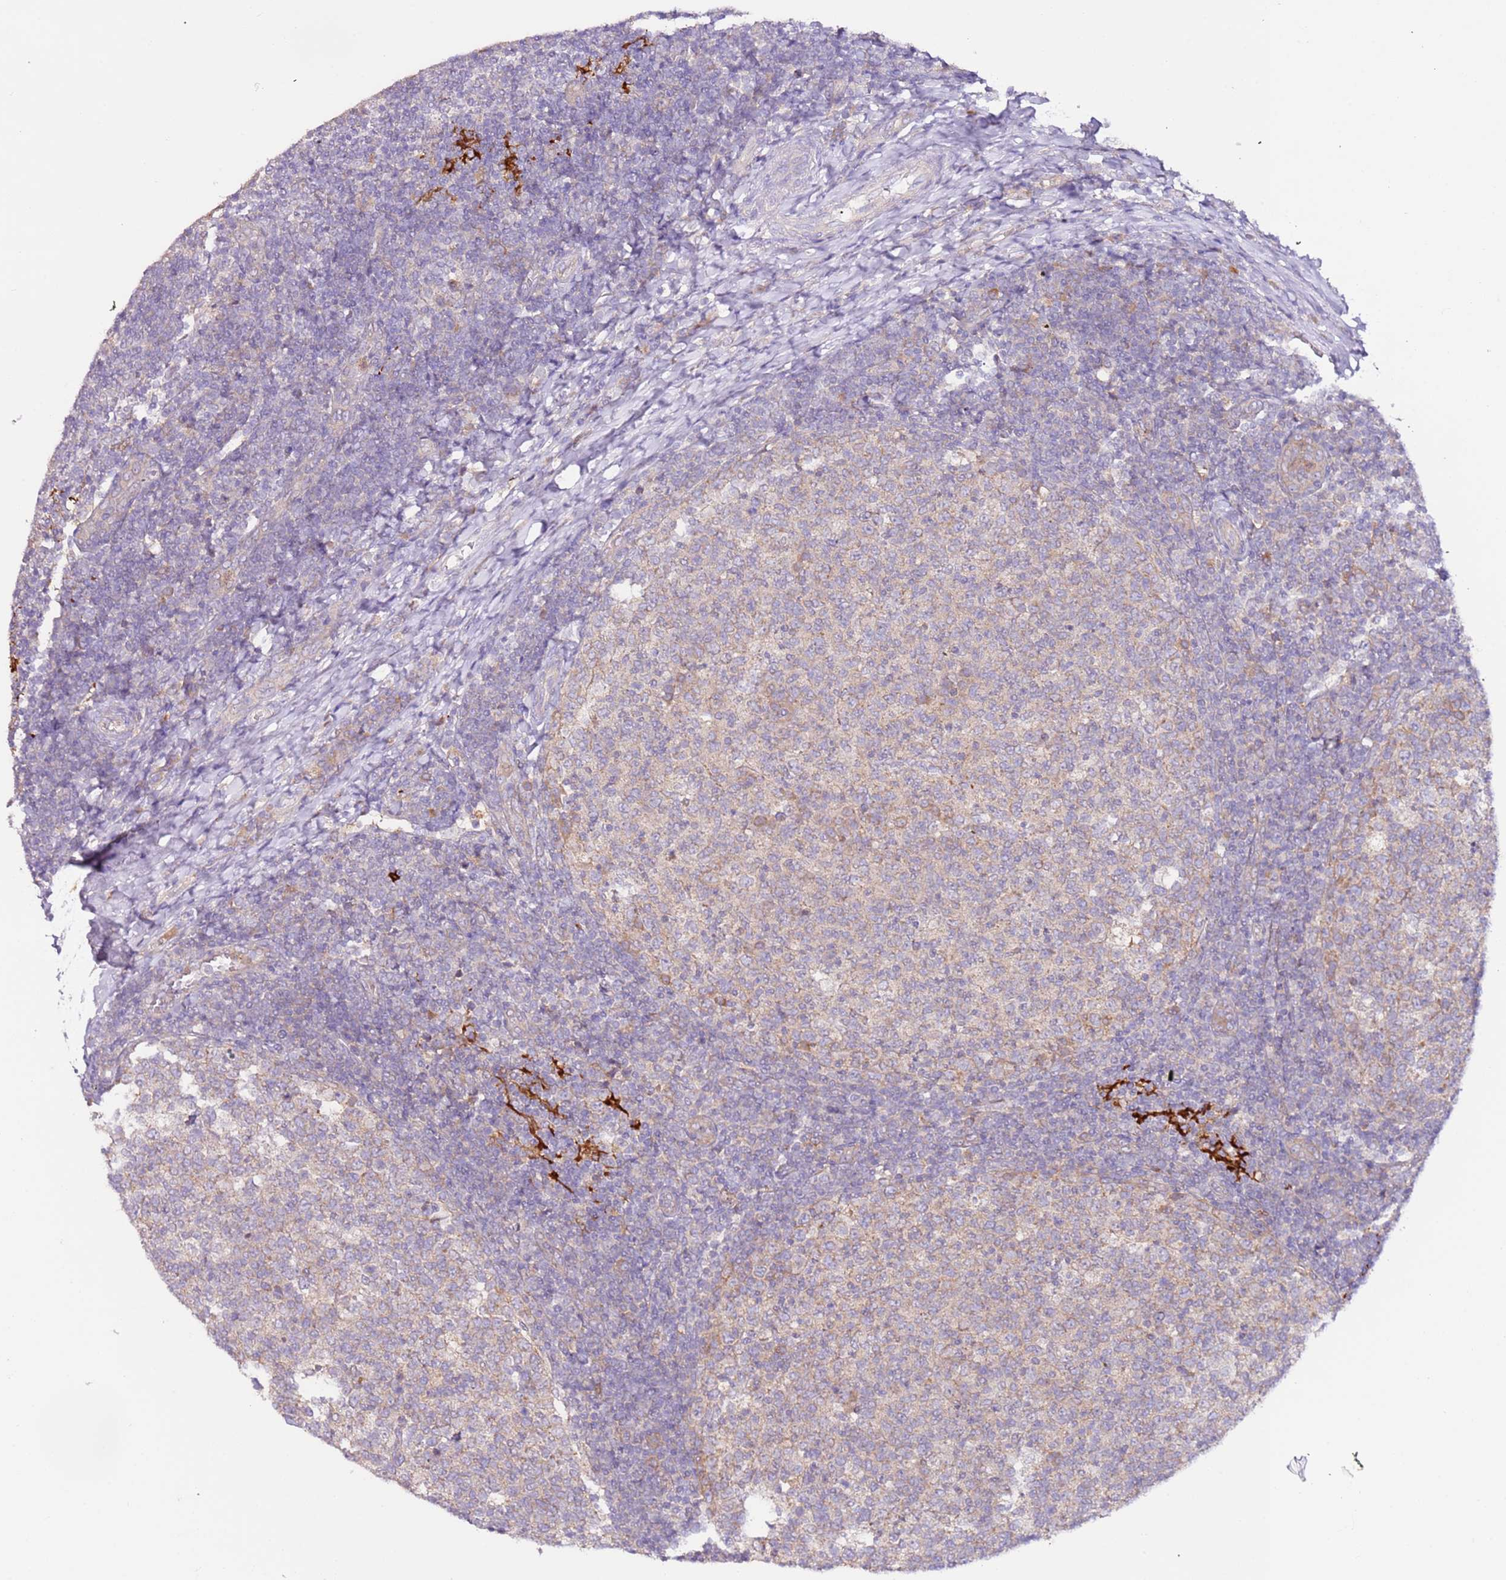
{"staining": {"intensity": "weak", "quantity": ">75%", "location": "cytoplasmic/membranous"}, "tissue": "tonsil", "cell_type": "Germinal center cells", "image_type": "normal", "snomed": [{"axis": "morphology", "description": "Normal tissue, NOS"}, {"axis": "topography", "description": "Tonsil"}], "caption": "The immunohistochemical stain shows weak cytoplasmic/membranous positivity in germinal center cells of unremarkable tonsil.", "gene": "FLVCR1", "patient": {"sex": "female", "age": 19}}